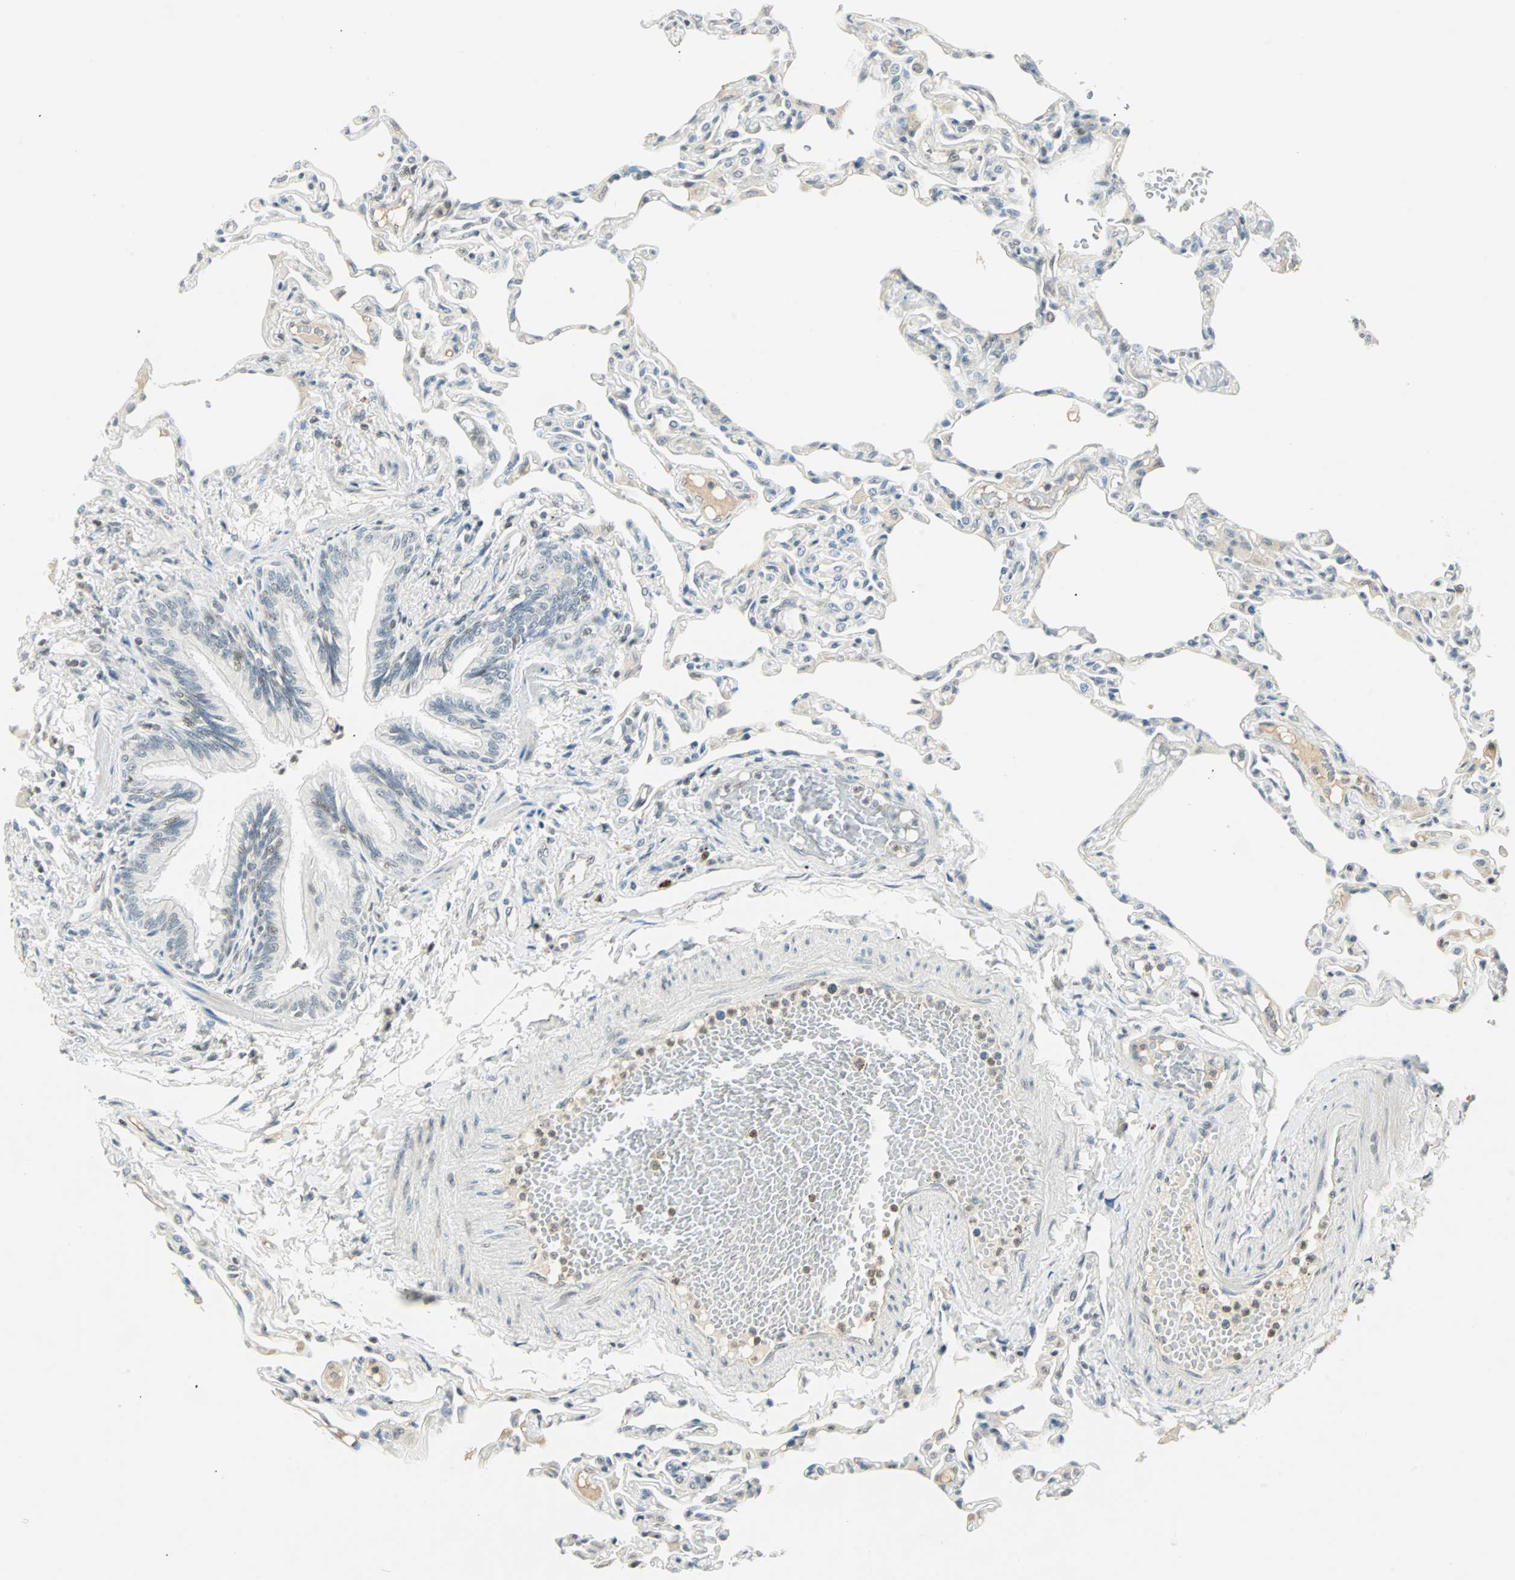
{"staining": {"intensity": "weak", "quantity": "<25%", "location": "nuclear"}, "tissue": "lung", "cell_type": "Alveolar cells", "image_type": "normal", "snomed": [{"axis": "morphology", "description": "Normal tissue, NOS"}, {"axis": "topography", "description": "Lung"}], "caption": "DAB immunohistochemical staining of benign human lung exhibits no significant expression in alveolar cells.", "gene": "SMAD3", "patient": {"sex": "female", "age": 49}}